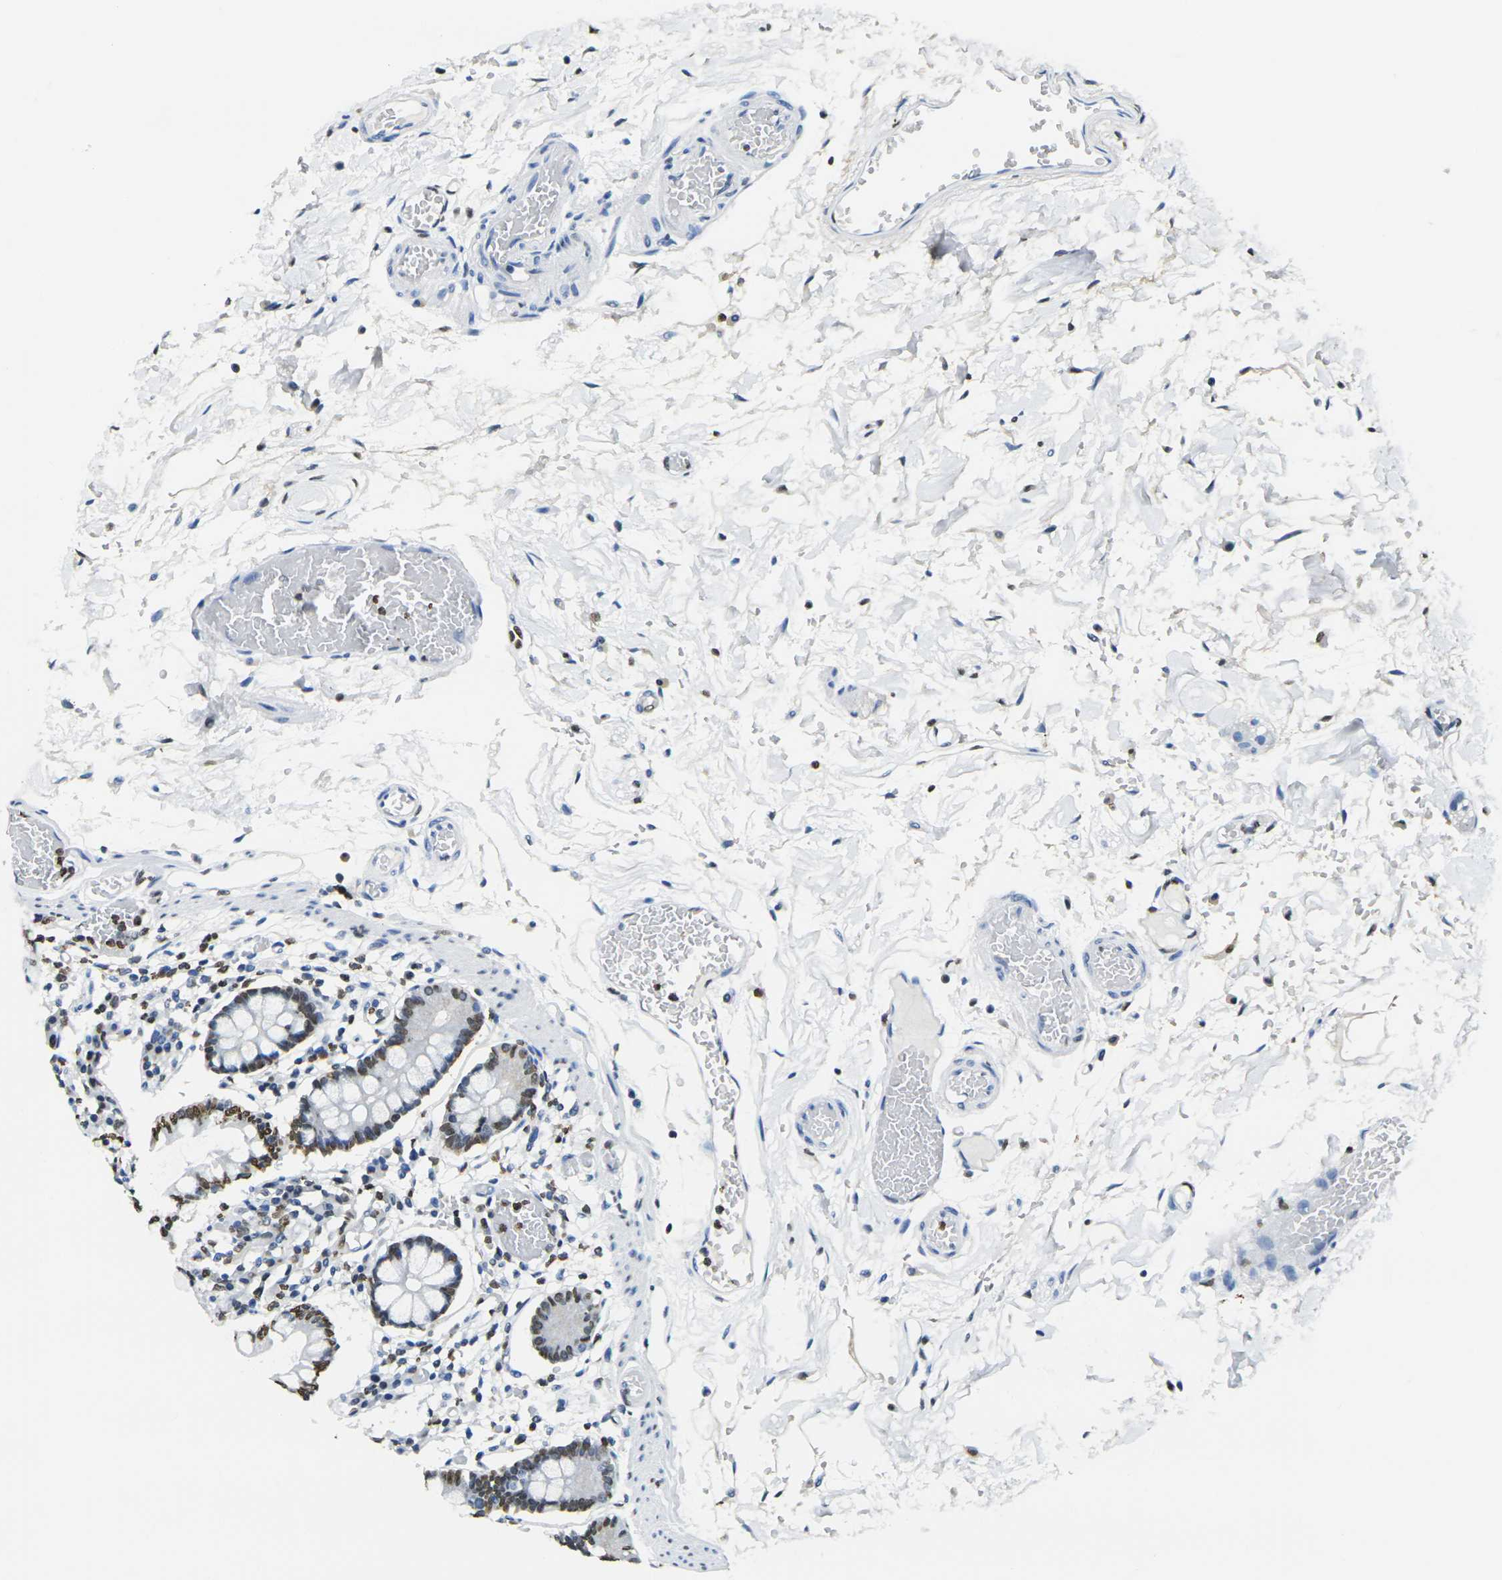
{"staining": {"intensity": "strong", "quantity": ">75%", "location": "nuclear"}, "tissue": "small intestine", "cell_type": "Glandular cells", "image_type": "normal", "snomed": [{"axis": "morphology", "description": "Normal tissue, NOS"}, {"axis": "topography", "description": "Small intestine"}], "caption": "Protein analysis of normal small intestine exhibits strong nuclear expression in approximately >75% of glandular cells. Immunohistochemistry (ihc) stains the protein in brown and the nuclei are stained blue.", "gene": "DRAXIN", "patient": {"sex": "female", "age": 61}}